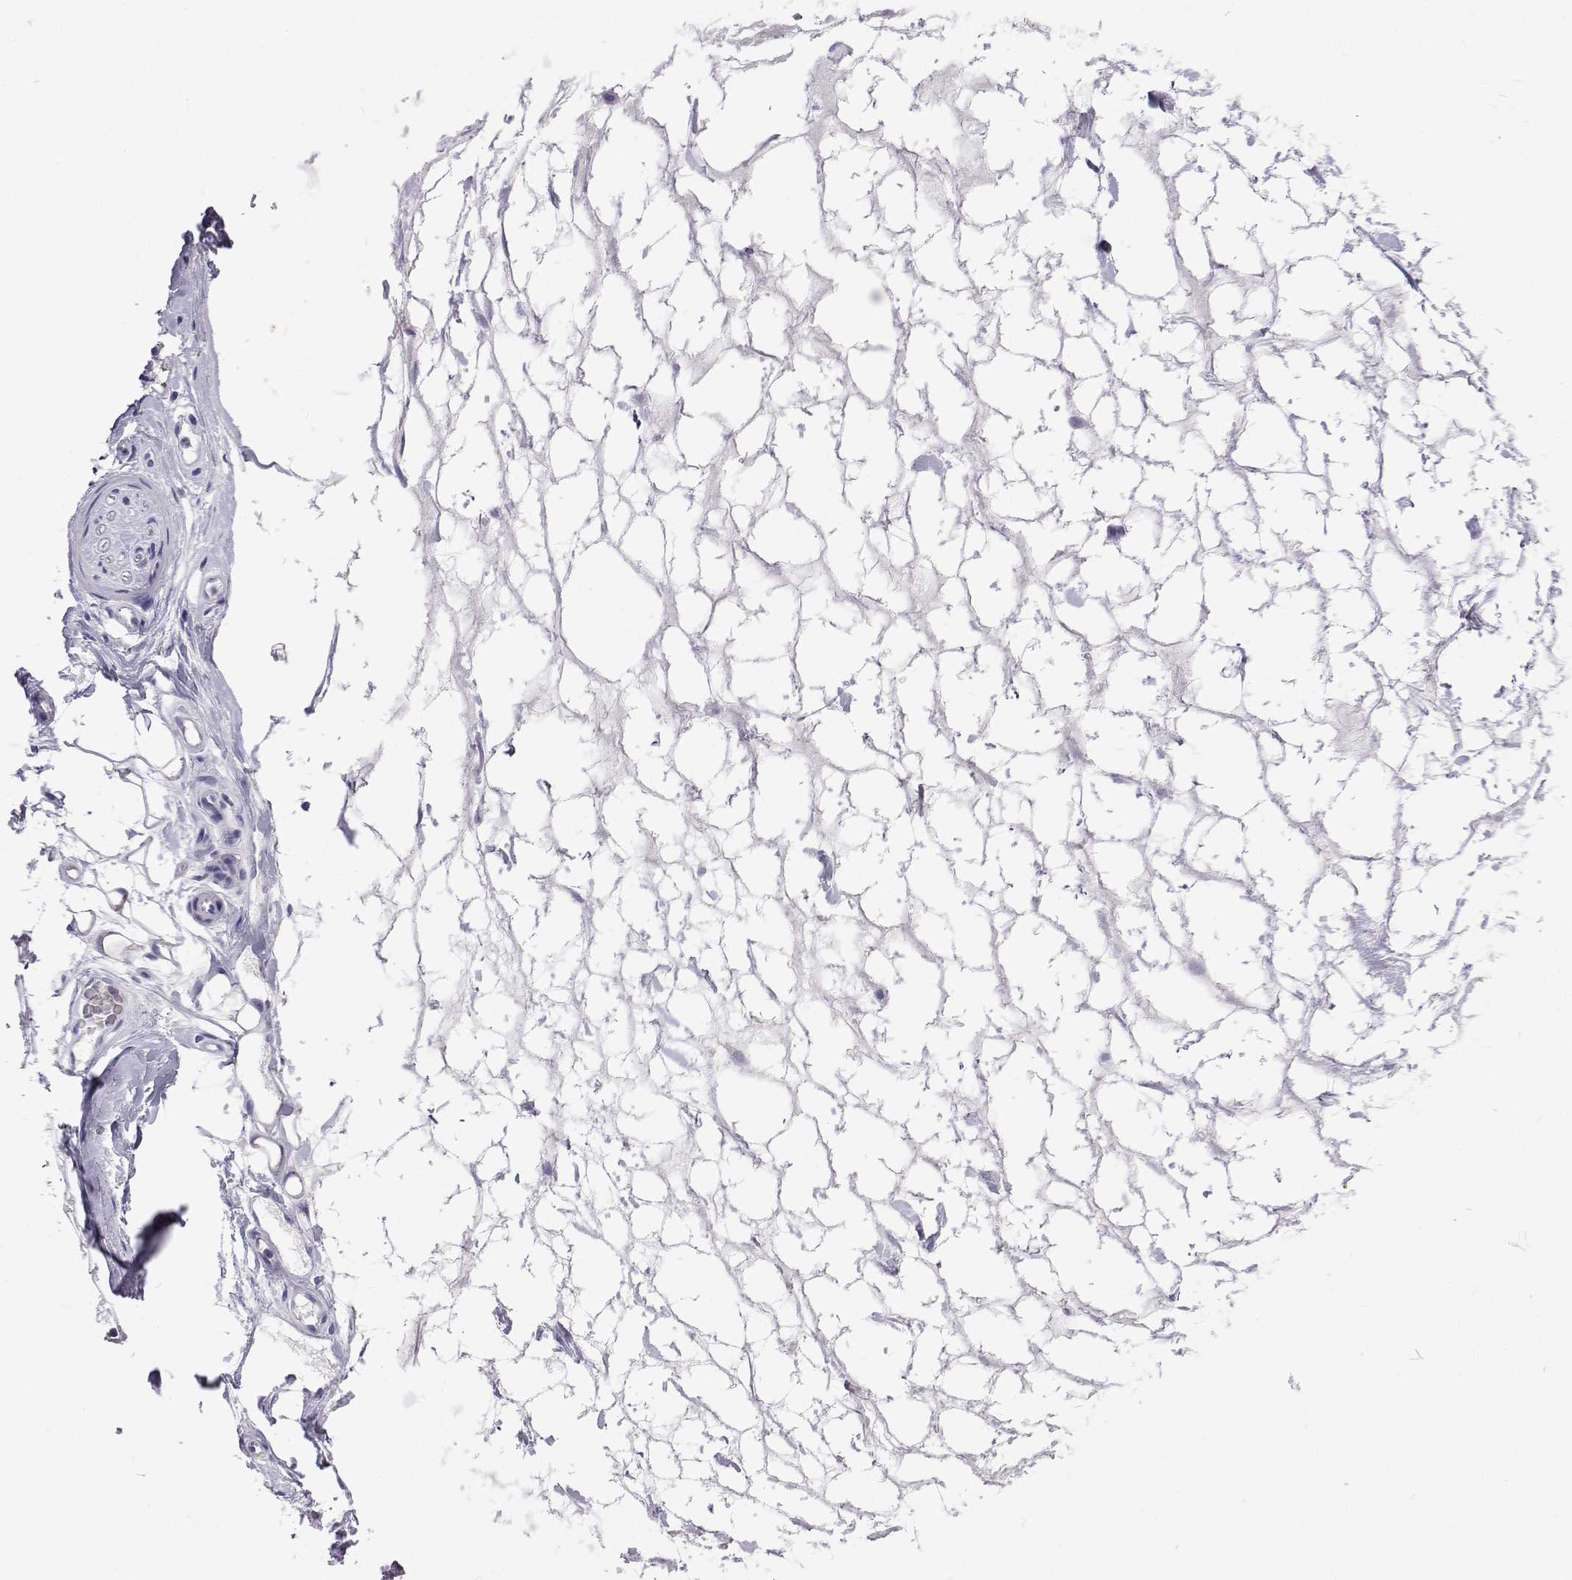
{"staining": {"intensity": "negative", "quantity": "none", "location": "none"}, "tissue": "adipose tissue", "cell_type": "Adipocytes", "image_type": "normal", "snomed": [{"axis": "morphology", "description": "Normal tissue, NOS"}, {"axis": "topography", "description": "Lymph node"}, {"axis": "topography", "description": "Cartilage tissue"}, {"axis": "topography", "description": "Nasopharynx"}], "caption": "Immunohistochemistry micrograph of unremarkable human adipose tissue stained for a protein (brown), which reveals no positivity in adipocytes.", "gene": "UMODL1", "patient": {"sex": "male", "age": 63}}